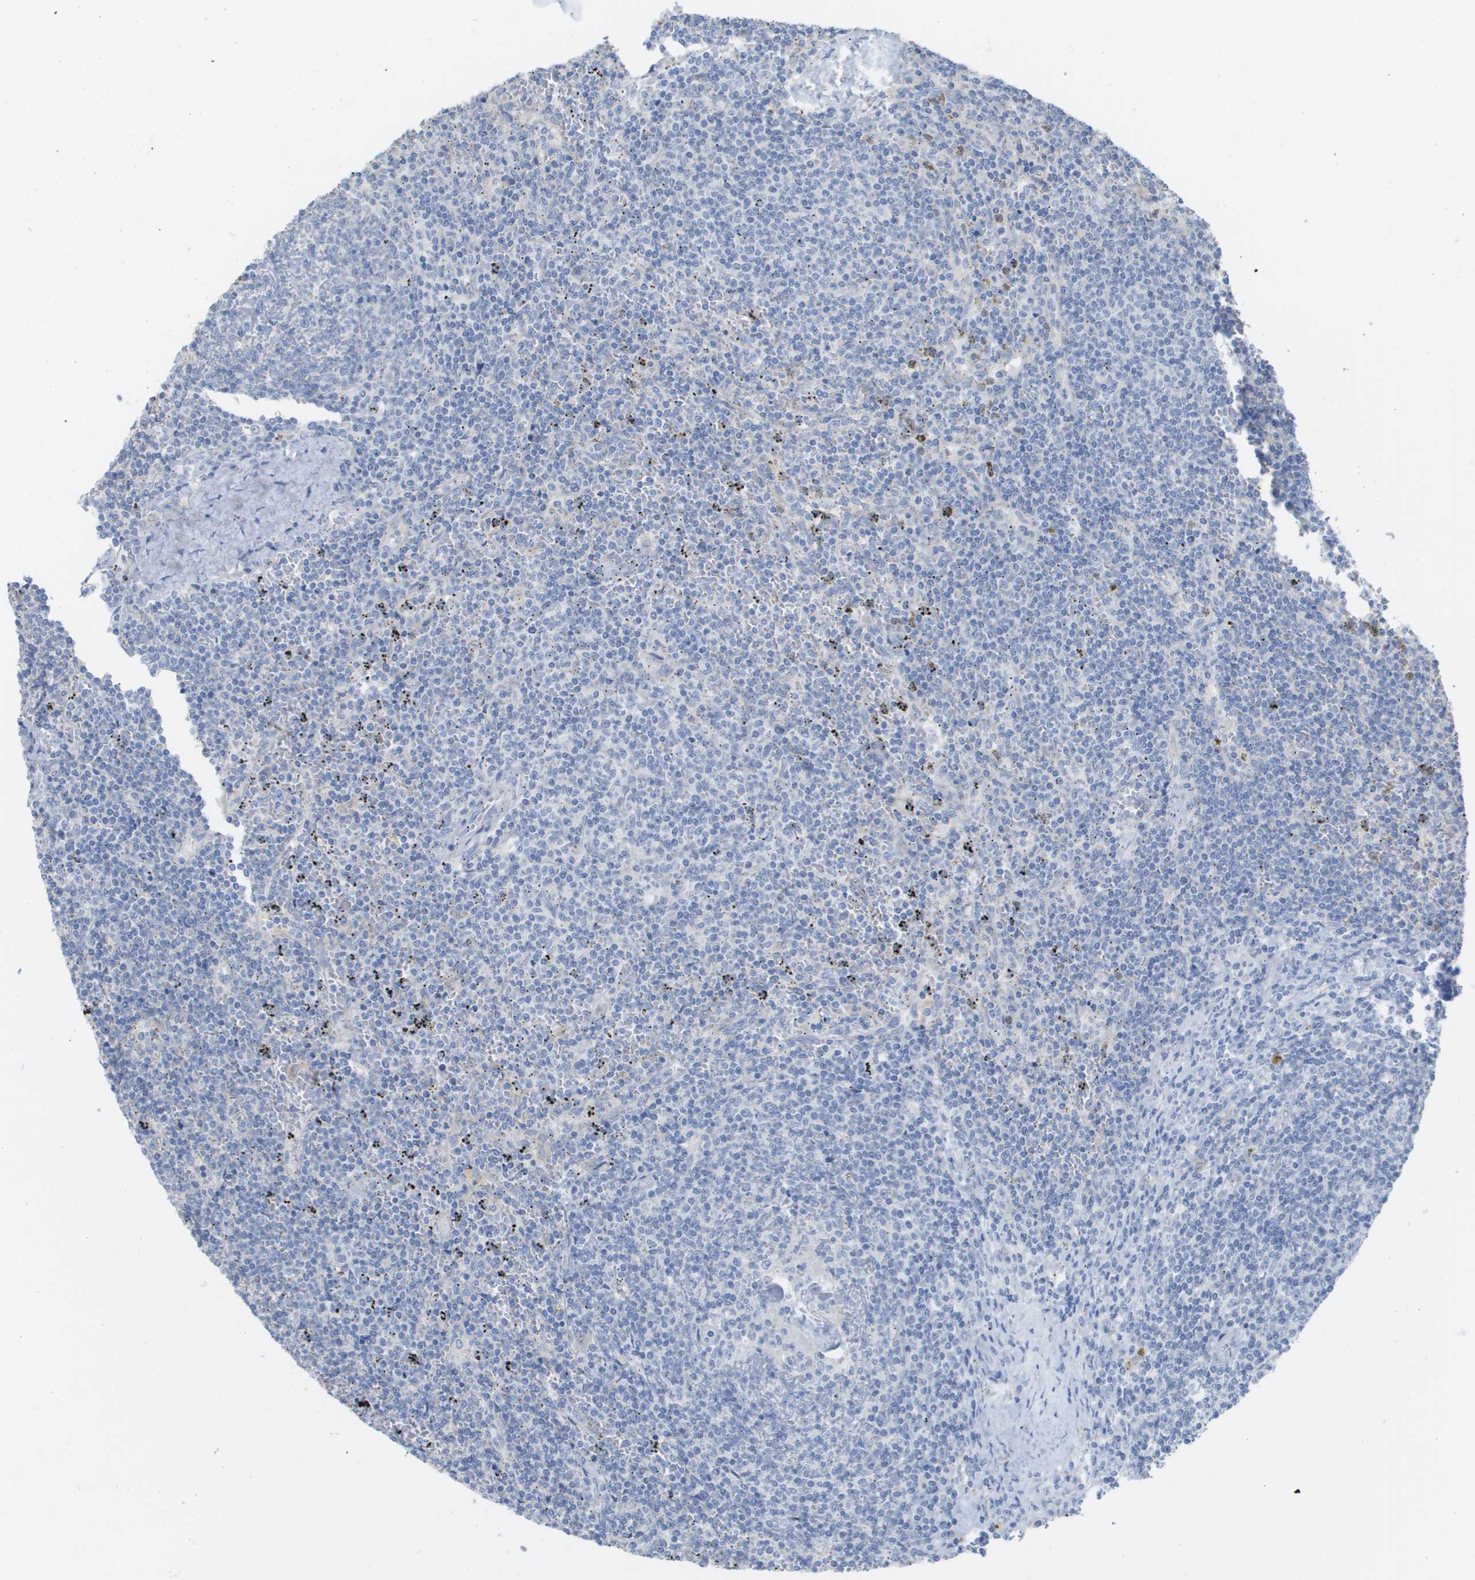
{"staining": {"intensity": "negative", "quantity": "none", "location": "none"}, "tissue": "lymphoma", "cell_type": "Tumor cells", "image_type": "cancer", "snomed": [{"axis": "morphology", "description": "Malignant lymphoma, non-Hodgkin's type, Low grade"}, {"axis": "topography", "description": "Spleen"}], "caption": "The histopathology image demonstrates no staining of tumor cells in lymphoma. (DAB (3,3'-diaminobenzidine) immunohistochemistry visualized using brightfield microscopy, high magnification).", "gene": "MYL3", "patient": {"sex": "female", "age": 50}}